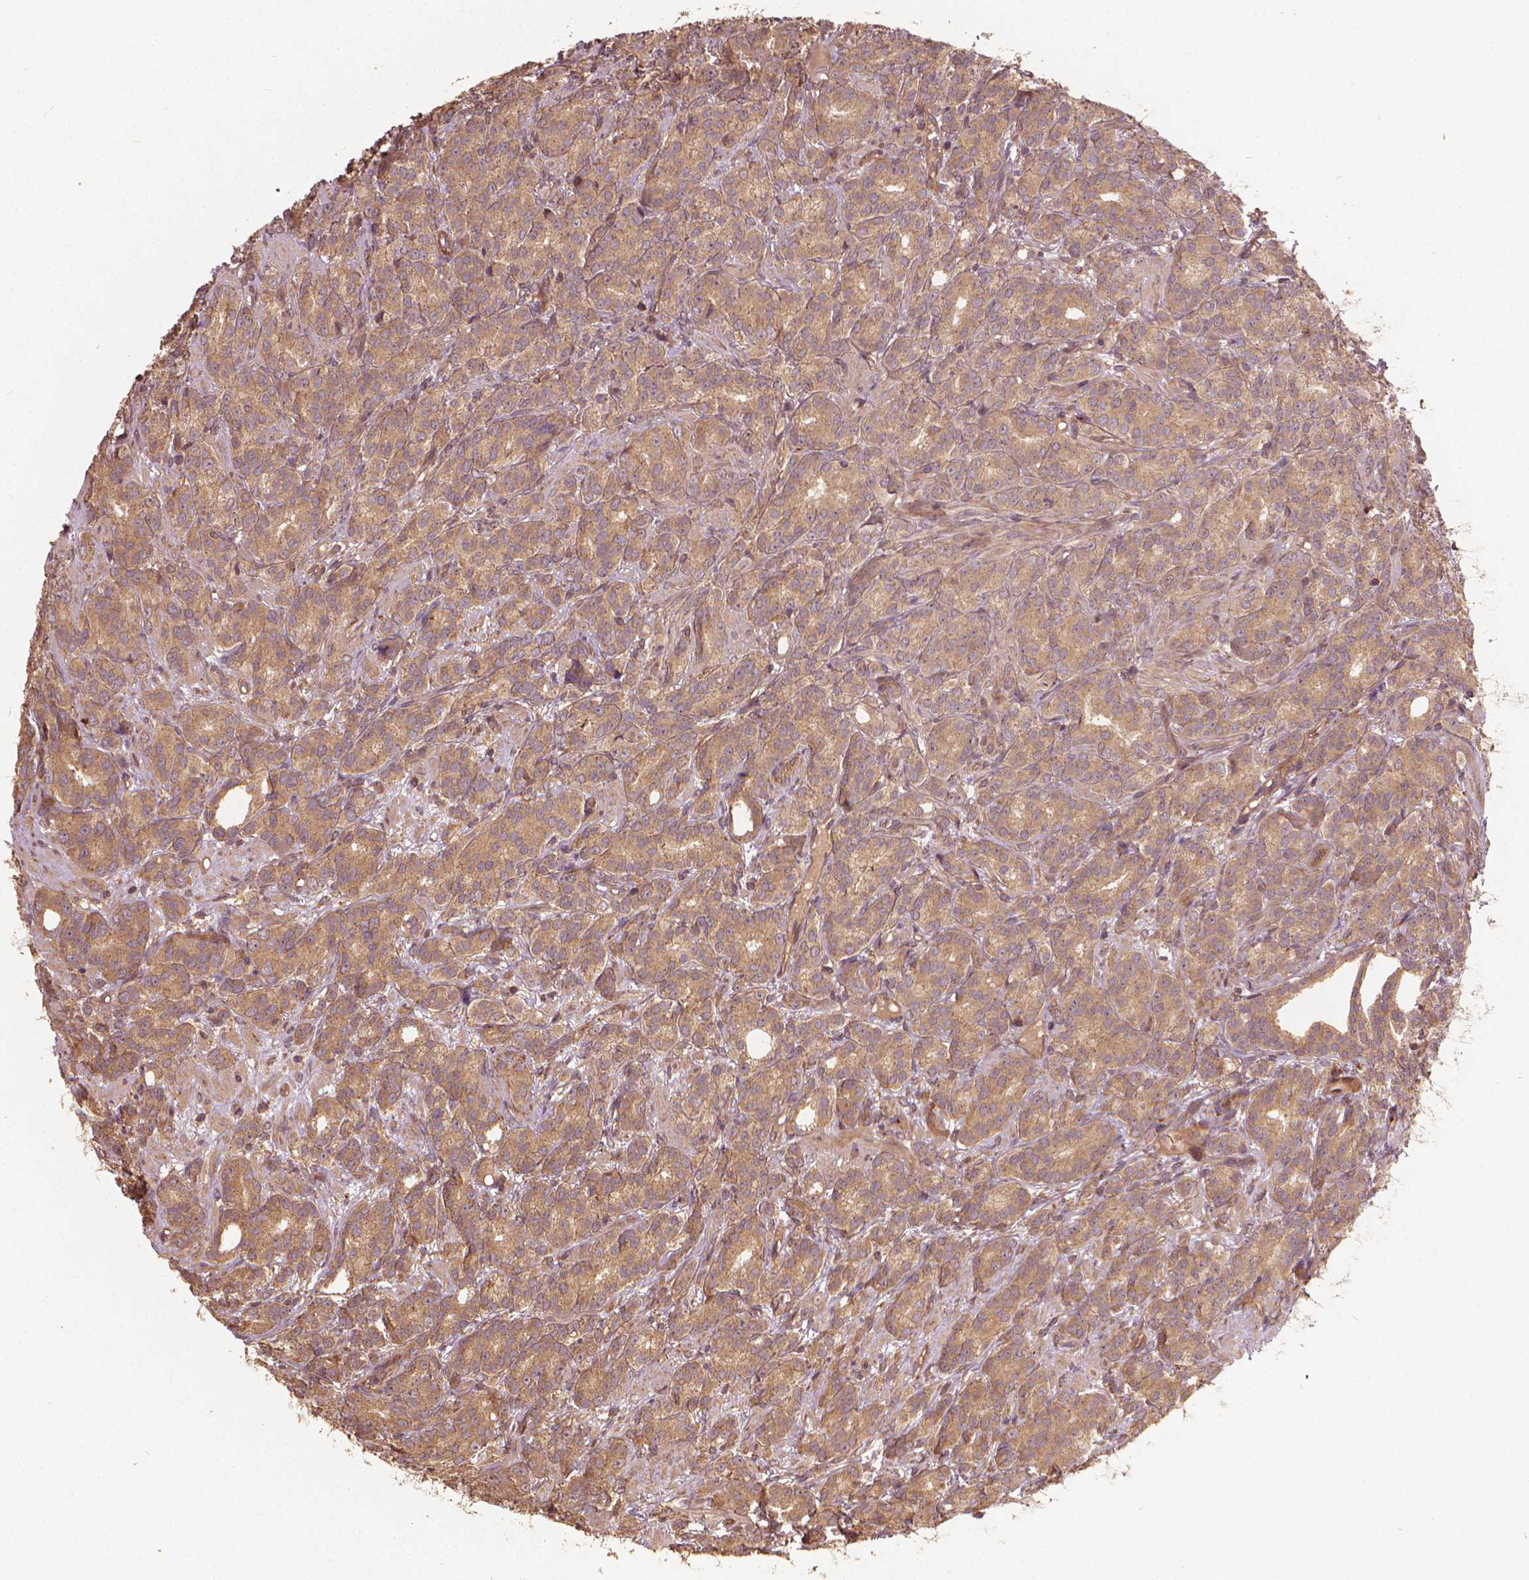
{"staining": {"intensity": "moderate", "quantity": ">75%", "location": "cytoplasmic/membranous"}, "tissue": "prostate cancer", "cell_type": "Tumor cells", "image_type": "cancer", "snomed": [{"axis": "morphology", "description": "Adenocarcinoma, High grade"}, {"axis": "topography", "description": "Prostate"}], "caption": "Protein analysis of prostate cancer tissue demonstrates moderate cytoplasmic/membranous positivity in about >75% of tumor cells.", "gene": "UBXN2A", "patient": {"sex": "male", "age": 90}}